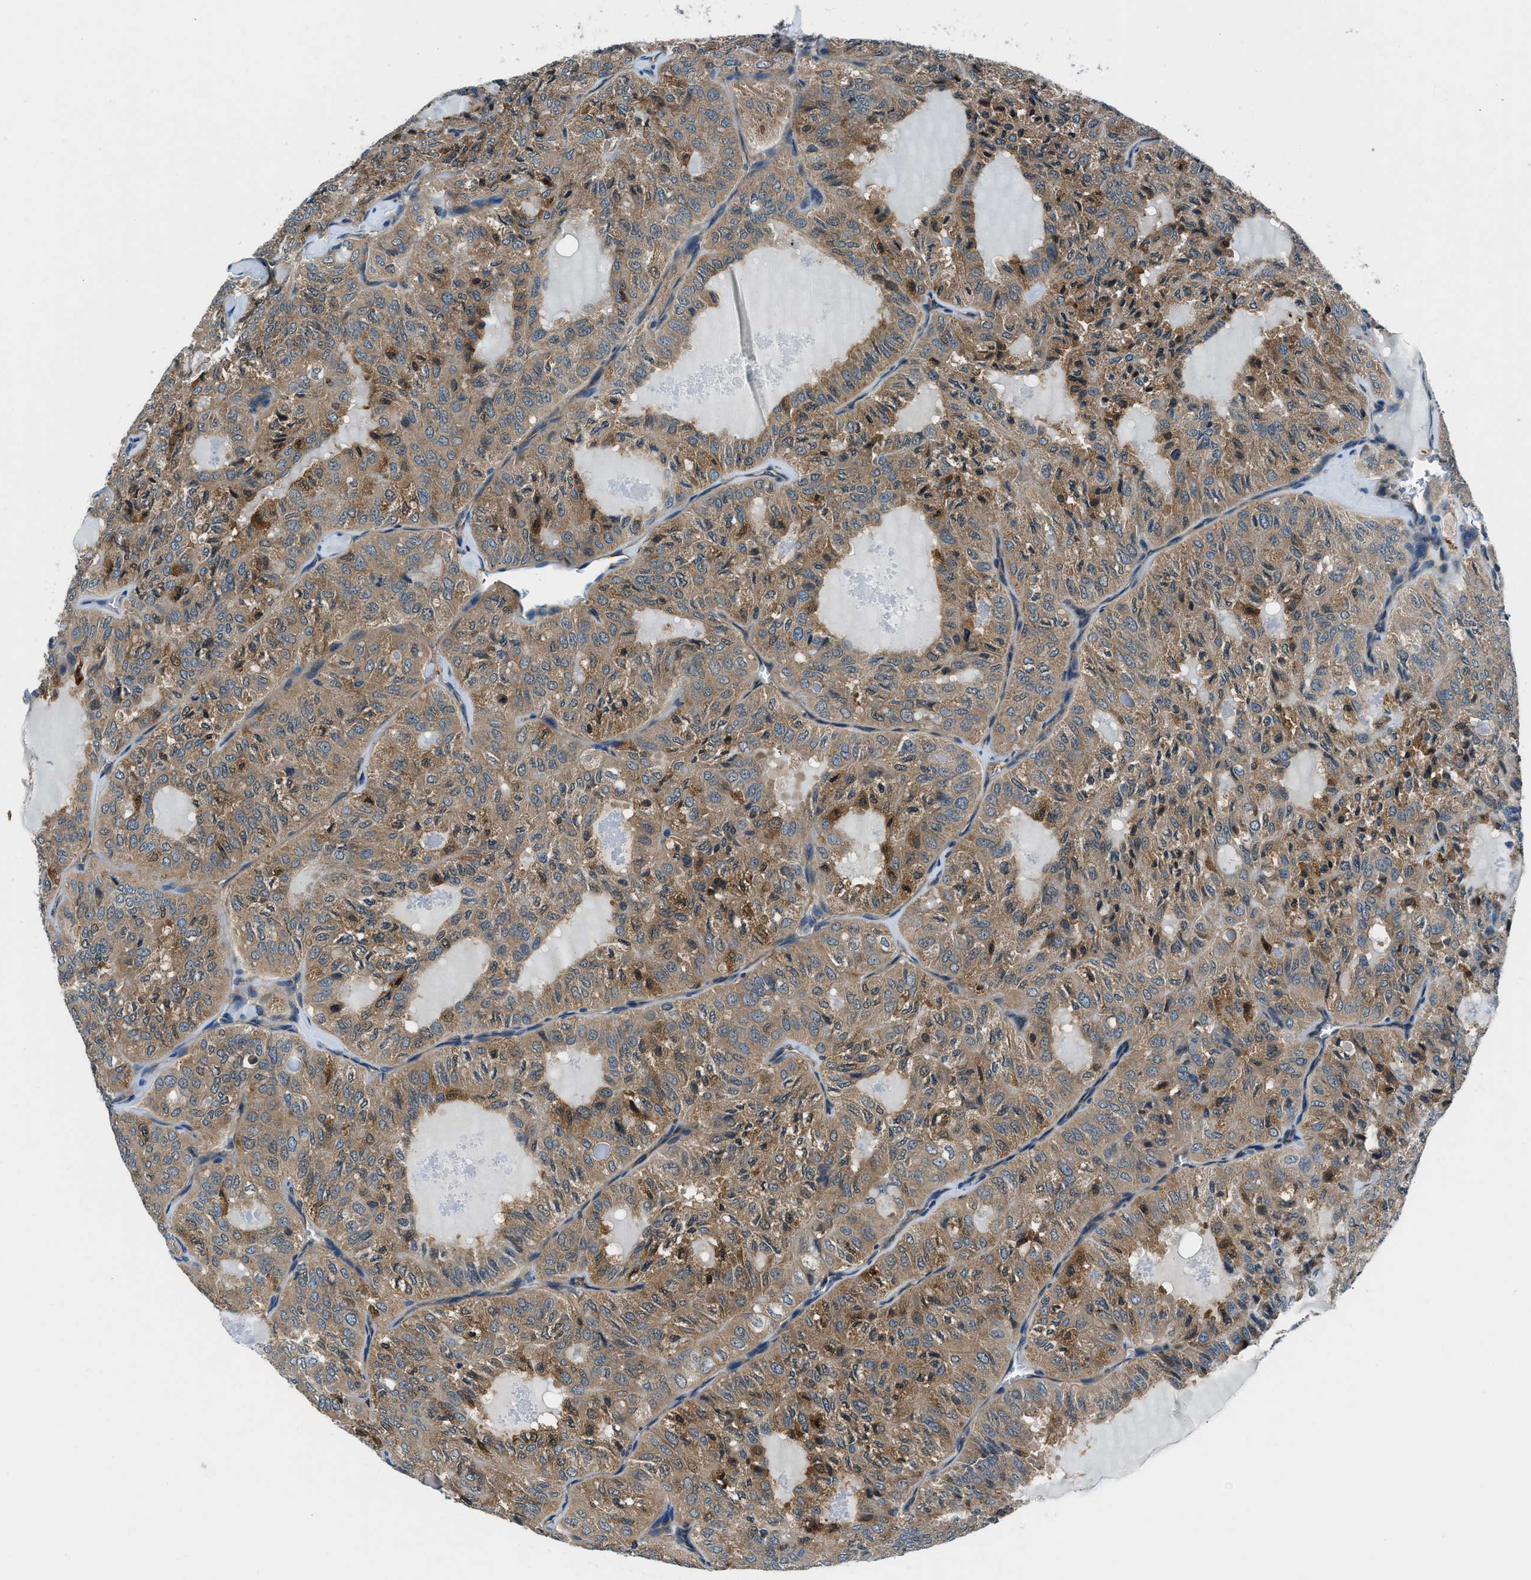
{"staining": {"intensity": "moderate", "quantity": ">75%", "location": "cytoplasmic/membranous"}, "tissue": "thyroid cancer", "cell_type": "Tumor cells", "image_type": "cancer", "snomed": [{"axis": "morphology", "description": "Follicular adenoma carcinoma, NOS"}, {"axis": "topography", "description": "Thyroid gland"}], "caption": "About >75% of tumor cells in thyroid follicular adenoma carcinoma demonstrate moderate cytoplasmic/membranous protein positivity as visualized by brown immunohistochemical staining.", "gene": "SLC19A2", "patient": {"sex": "male", "age": 75}}